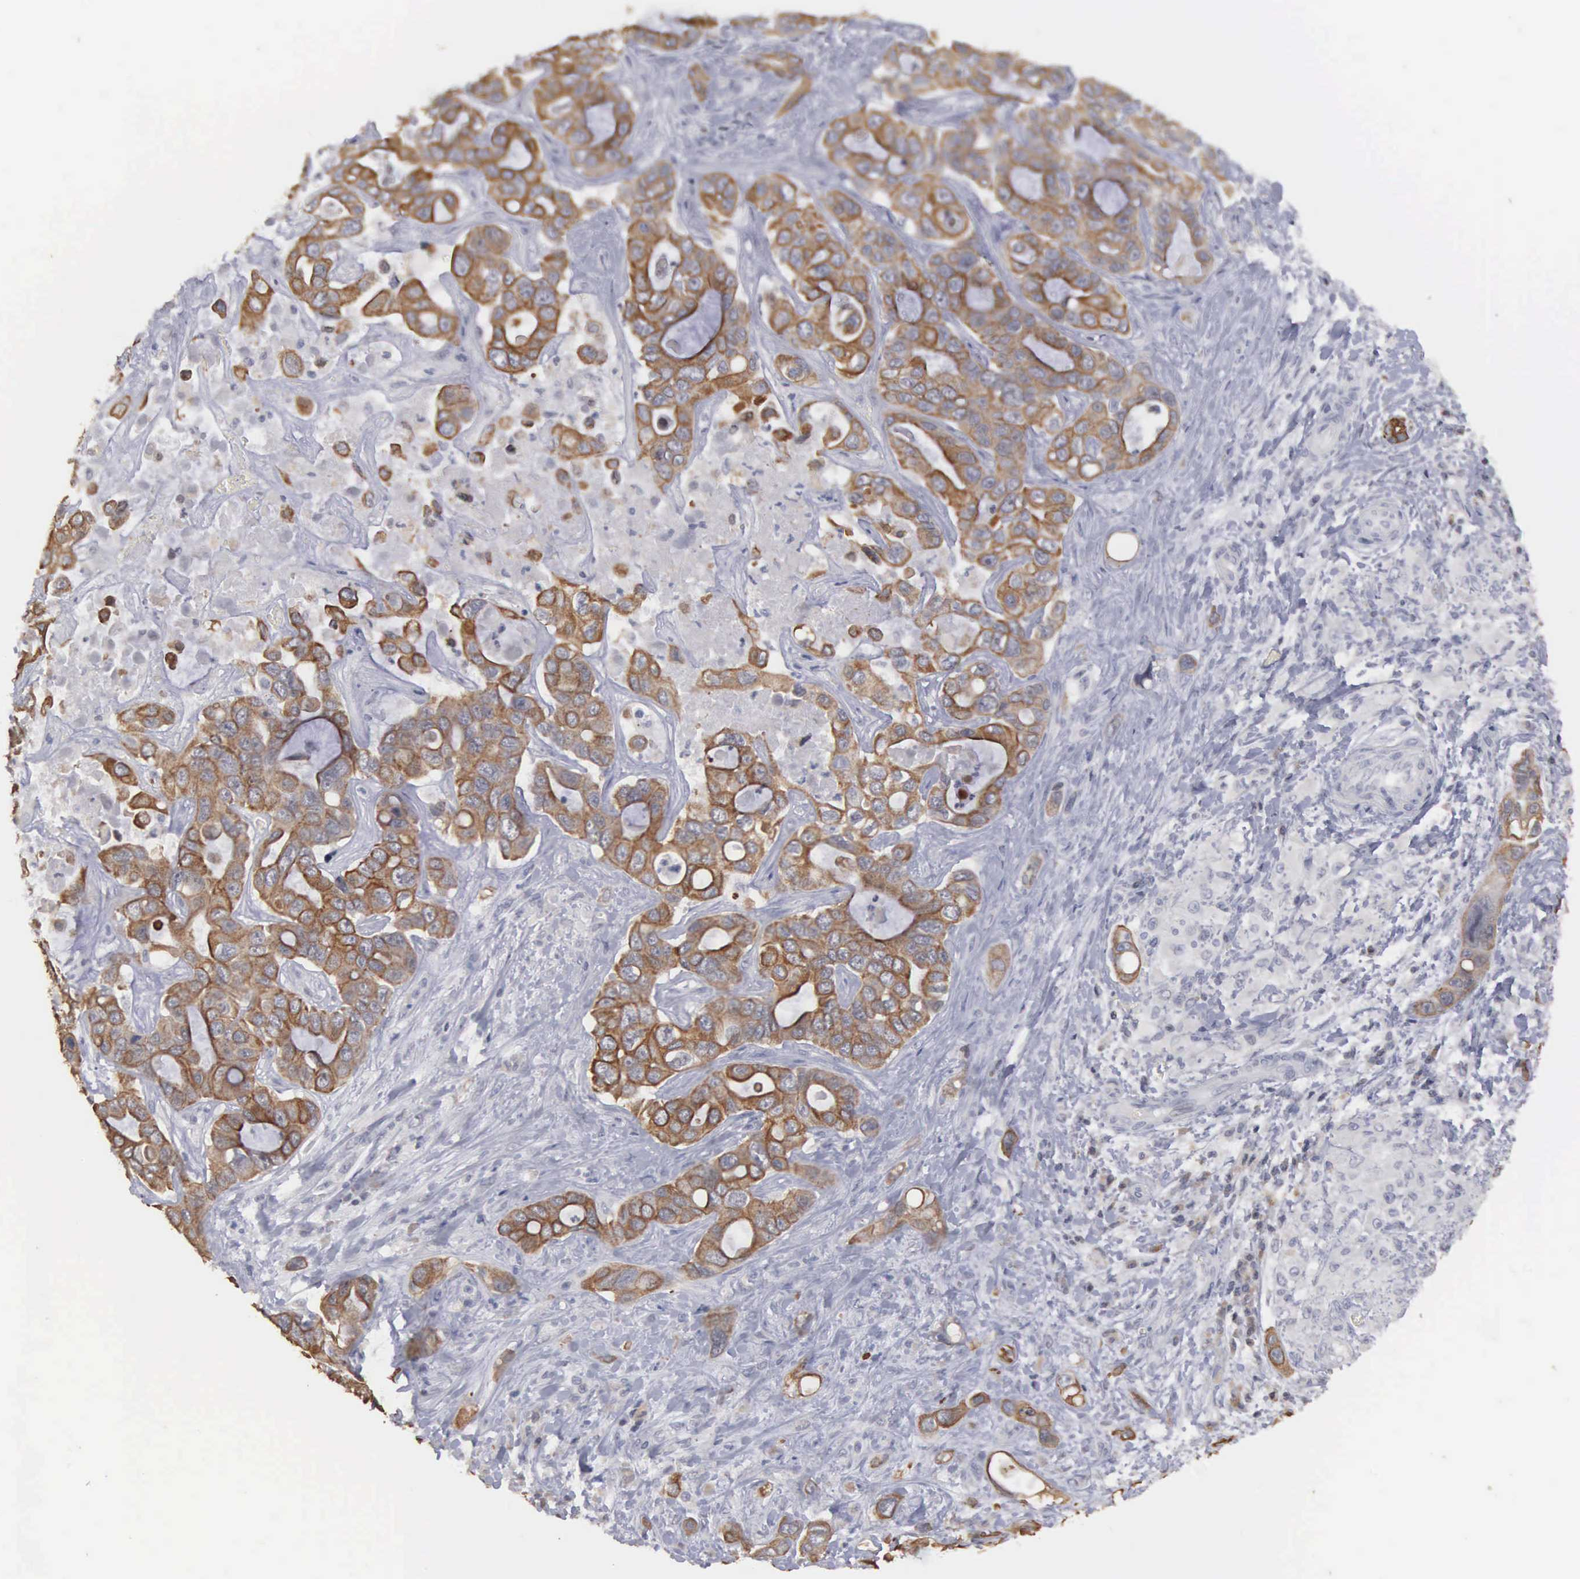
{"staining": {"intensity": "strong", "quantity": ">75%", "location": "cytoplasmic/membranous"}, "tissue": "liver cancer", "cell_type": "Tumor cells", "image_type": "cancer", "snomed": [{"axis": "morphology", "description": "Cholangiocarcinoma"}, {"axis": "topography", "description": "Liver"}], "caption": "The immunohistochemical stain highlights strong cytoplasmic/membranous expression in tumor cells of liver cholangiocarcinoma tissue.", "gene": "WDR89", "patient": {"sex": "female", "age": 79}}